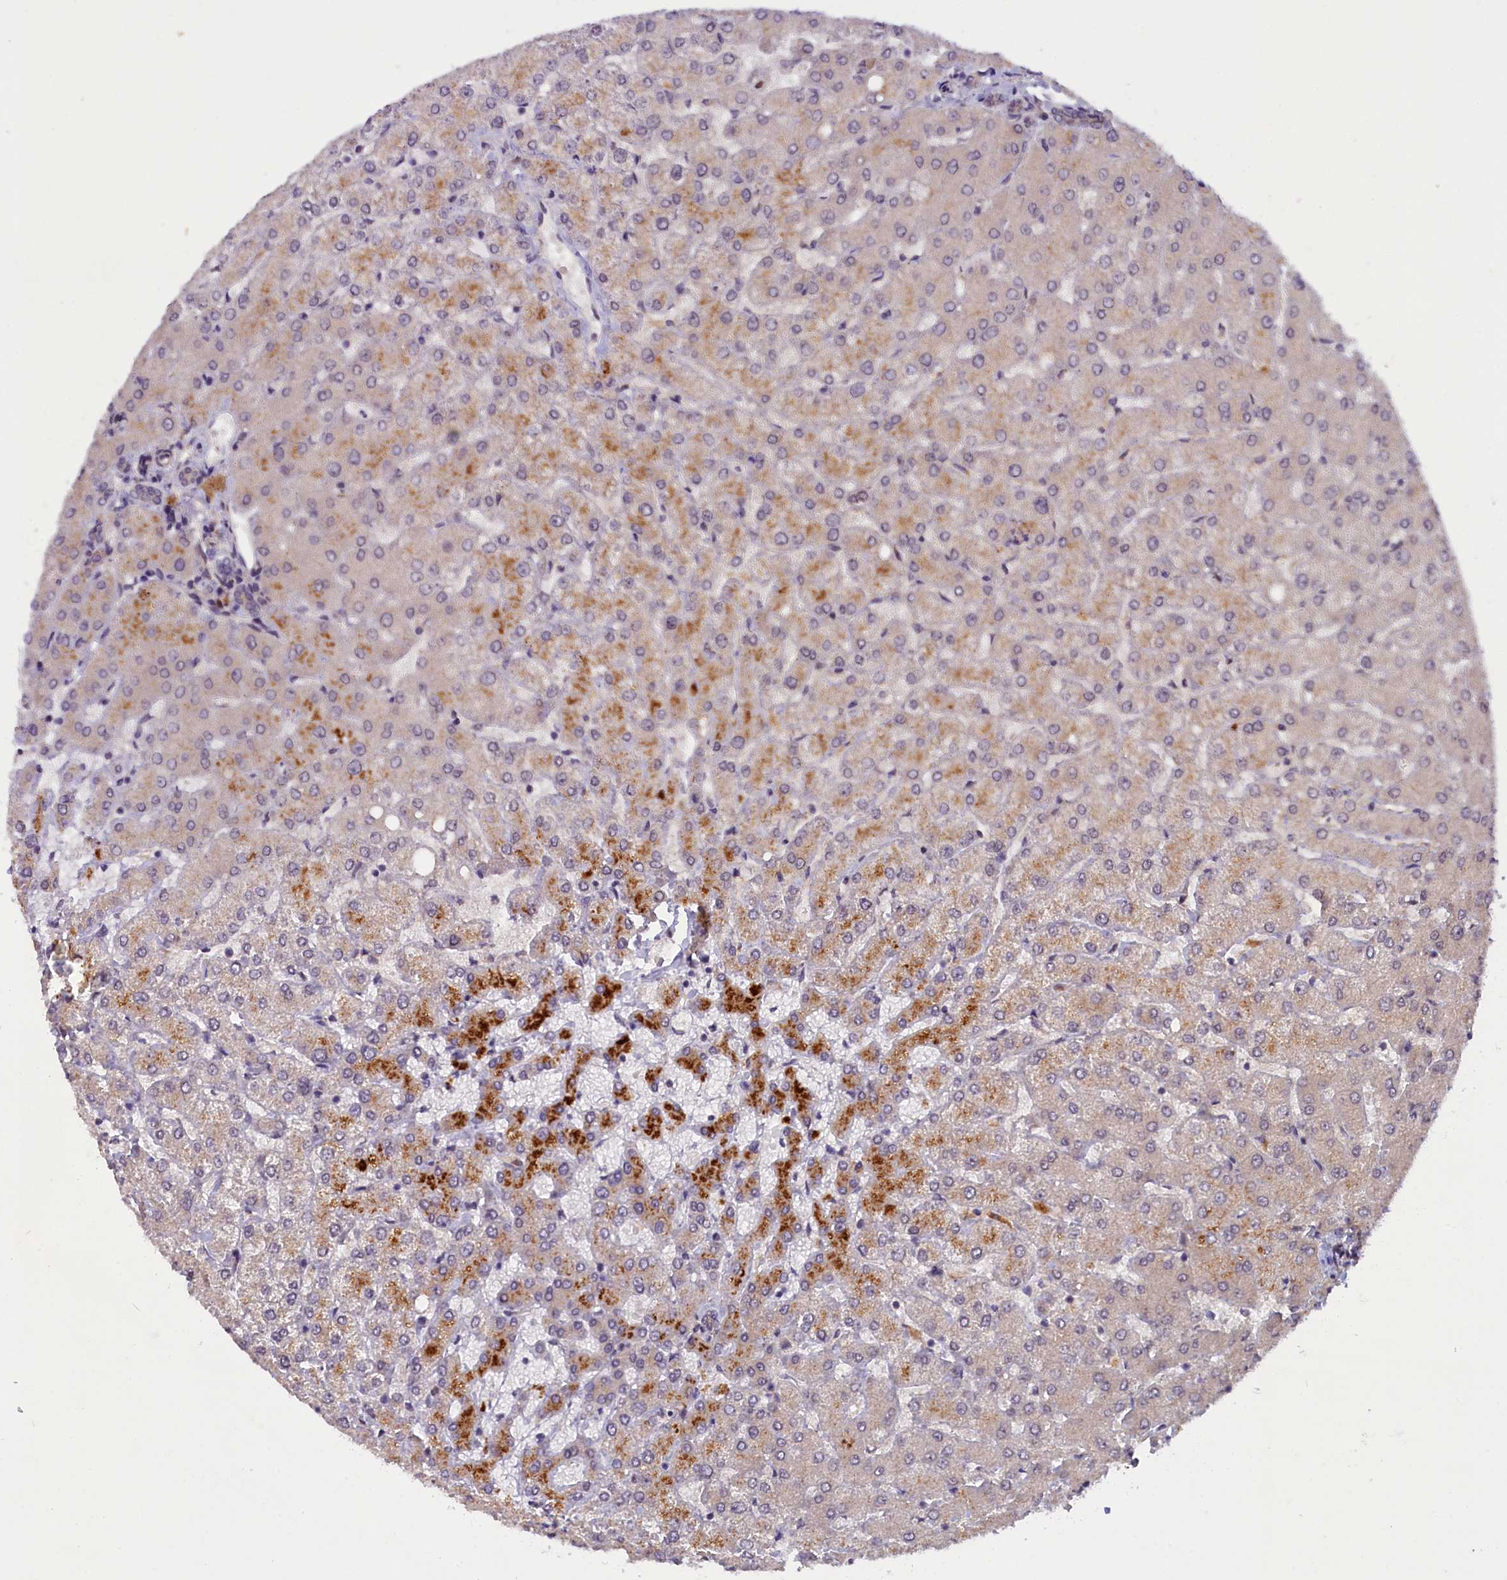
{"staining": {"intensity": "weak", "quantity": "<25%", "location": "cytoplasmic/membranous"}, "tissue": "liver", "cell_type": "Cholangiocytes", "image_type": "normal", "snomed": [{"axis": "morphology", "description": "Normal tissue, NOS"}, {"axis": "topography", "description": "Liver"}], "caption": "This is an immunohistochemistry histopathology image of unremarkable liver. There is no expression in cholangiocytes.", "gene": "CCDC9B", "patient": {"sex": "female", "age": 54}}